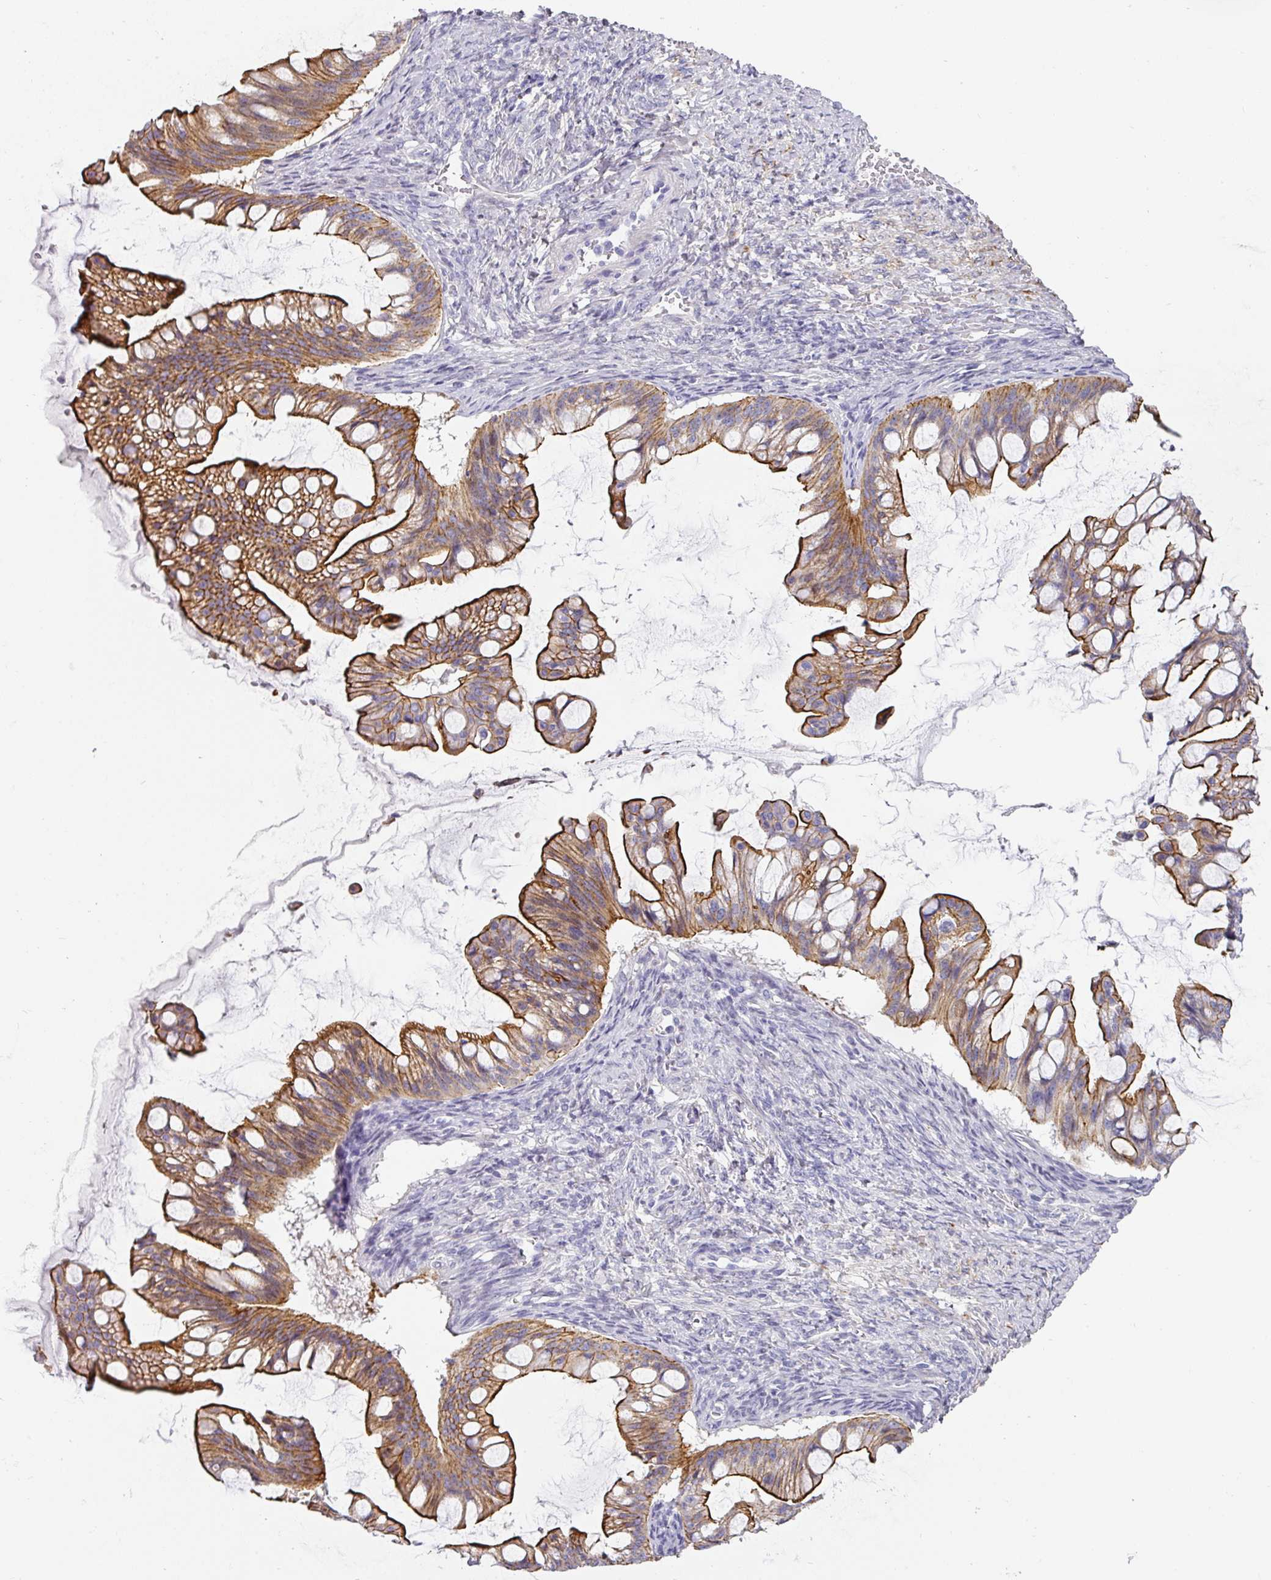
{"staining": {"intensity": "strong", "quantity": ">75%", "location": "cytoplasmic/membranous"}, "tissue": "ovarian cancer", "cell_type": "Tumor cells", "image_type": "cancer", "snomed": [{"axis": "morphology", "description": "Cystadenocarcinoma, mucinous, NOS"}, {"axis": "topography", "description": "Ovary"}], "caption": "A high-resolution histopathology image shows immunohistochemistry (IHC) staining of mucinous cystadenocarcinoma (ovarian), which demonstrates strong cytoplasmic/membranous expression in approximately >75% of tumor cells. (Stains: DAB in brown, nuclei in blue, Microscopy: brightfield microscopy at high magnification).", "gene": "ANKRD29", "patient": {"sex": "female", "age": 73}}